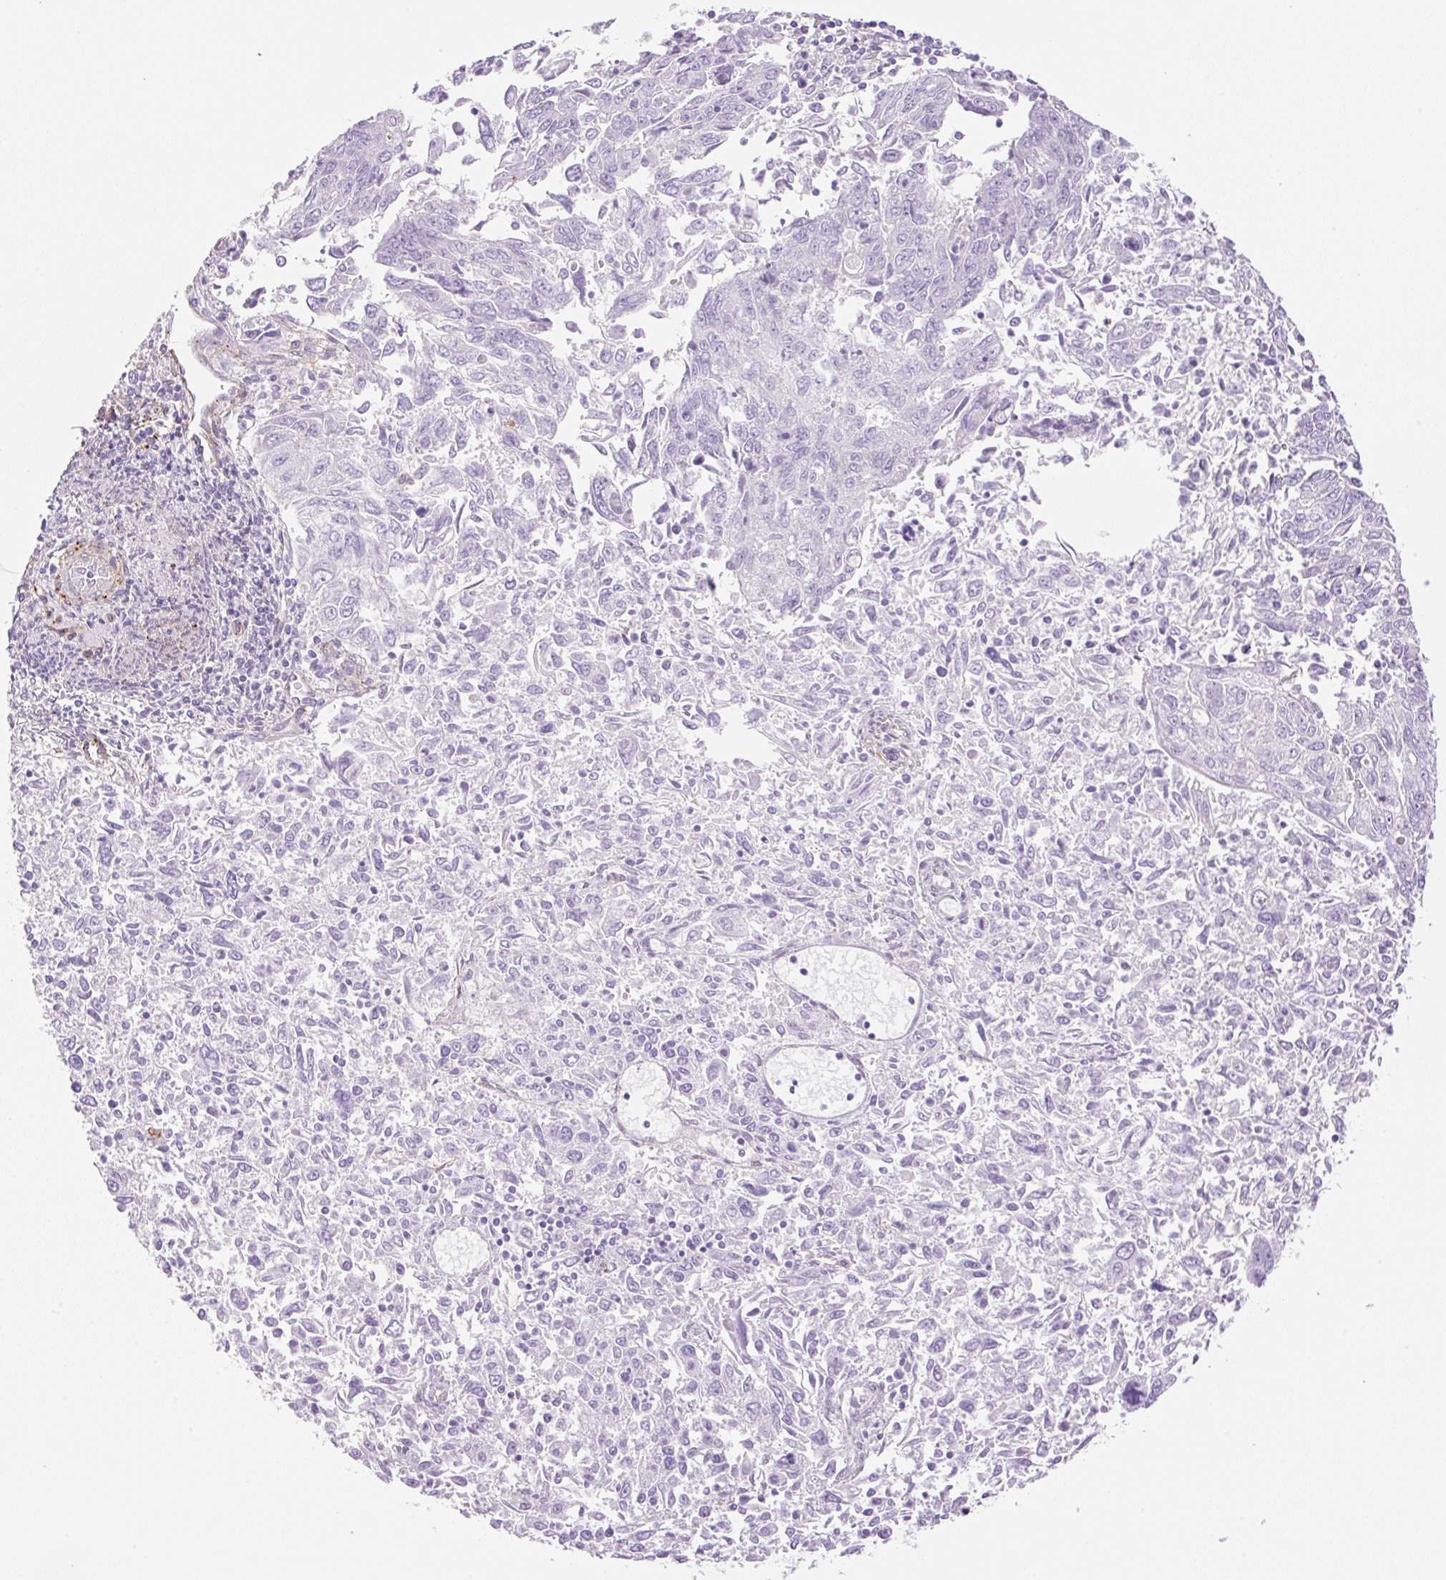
{"staining": {"intensity": "negative", "quantity": "none", "location": "none"}, "tissue": "endometrial cancer", "cell_type": "Tumor cells", "image_type": "cancer", "snomed": [{"axis": "morphology", "description": "Adenocarcinoma, NOS"}, {"axis": "topography", "description": "Endometrium"}], "caption": "Immunohistochemistry of endometrial adenocarcinoma shows no positivity in tumor cells. Nuclei are stained in blue.", "gene": "EHD3", "patient": {"sex": "female", "age": 42}}